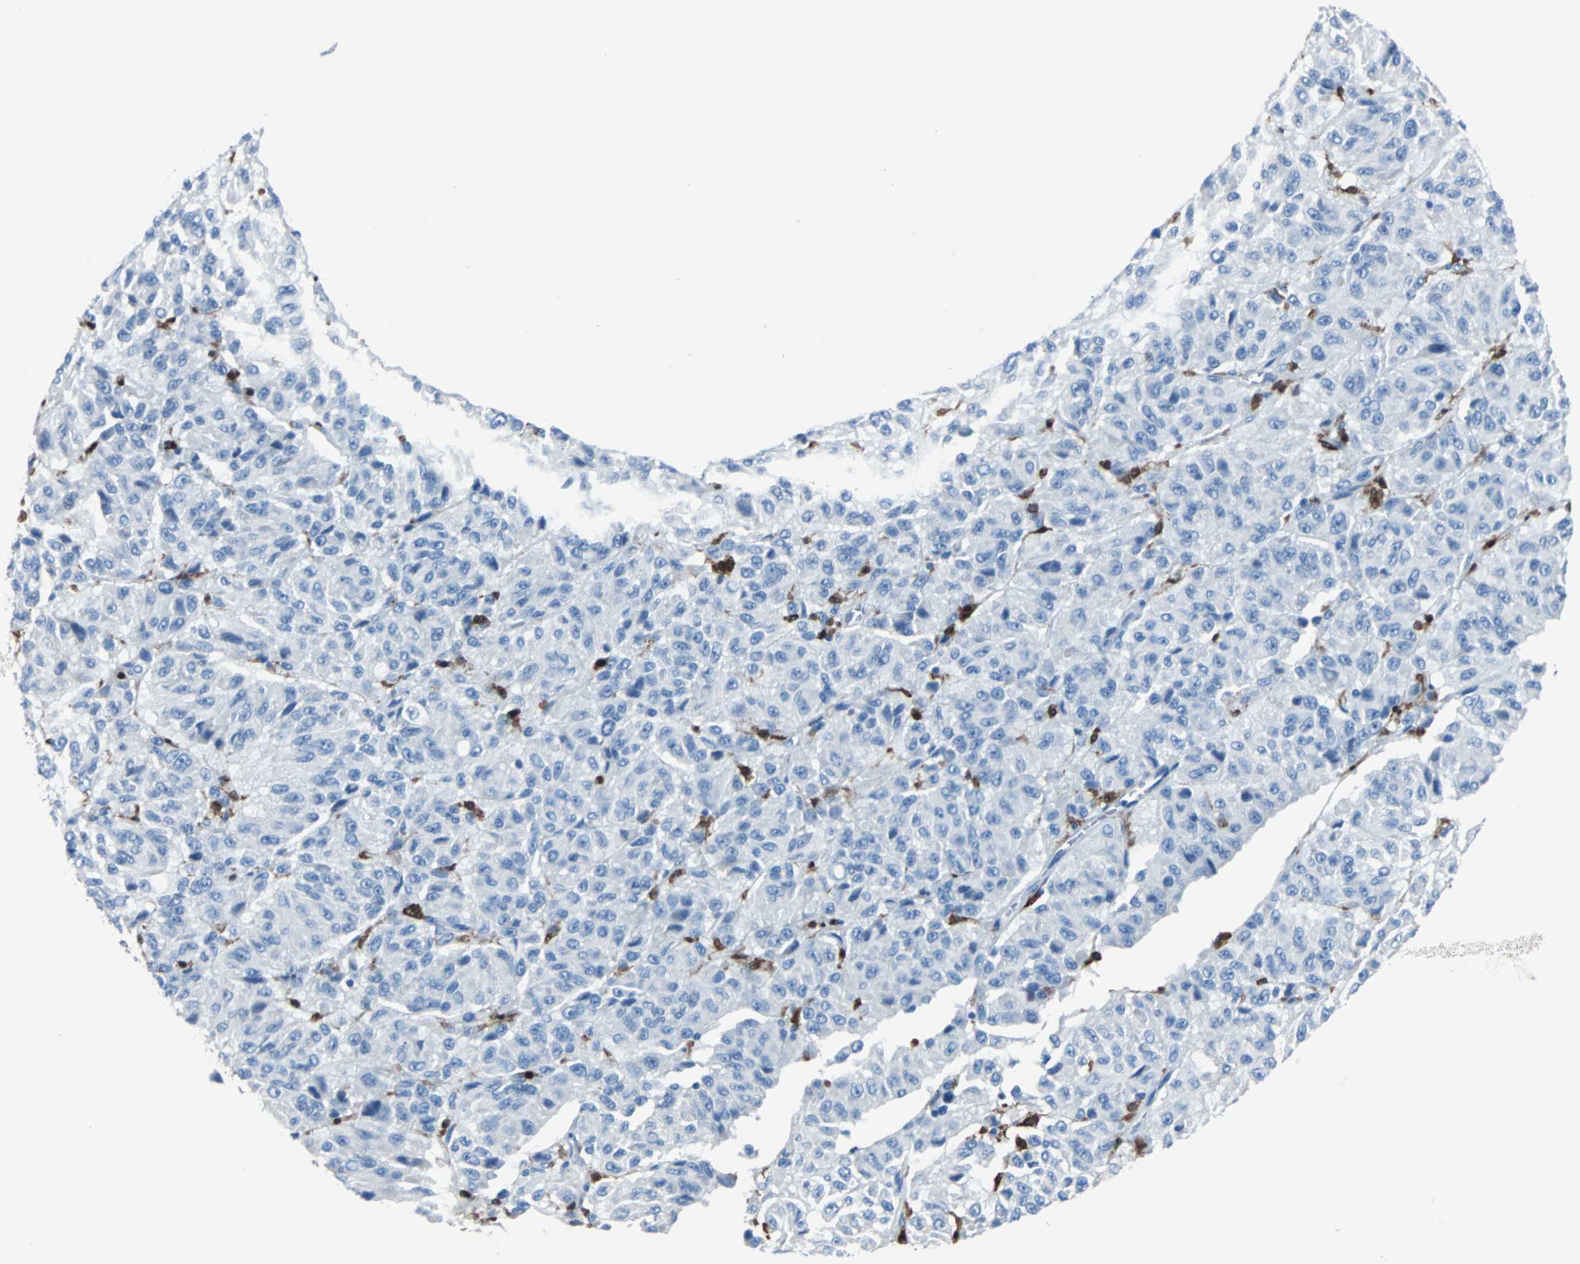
{"staining": {"intensity": "negative", "quantity": "none", "location": "none"}, "tissue": "melanoma", "cell_type": "Tumor cells", "image_type": "cancer", "snomed": [{"axis": "morphology", "description": "Malignant melanoma, Metastatic site"}, {"axis": "topography", "description": "Lung"}], "caption": "Tumor cells show no significant protein expression in malignant melanoma (metastatic site).", "gene": "SYK", "patient": {"sex": "male", "age": 64}}